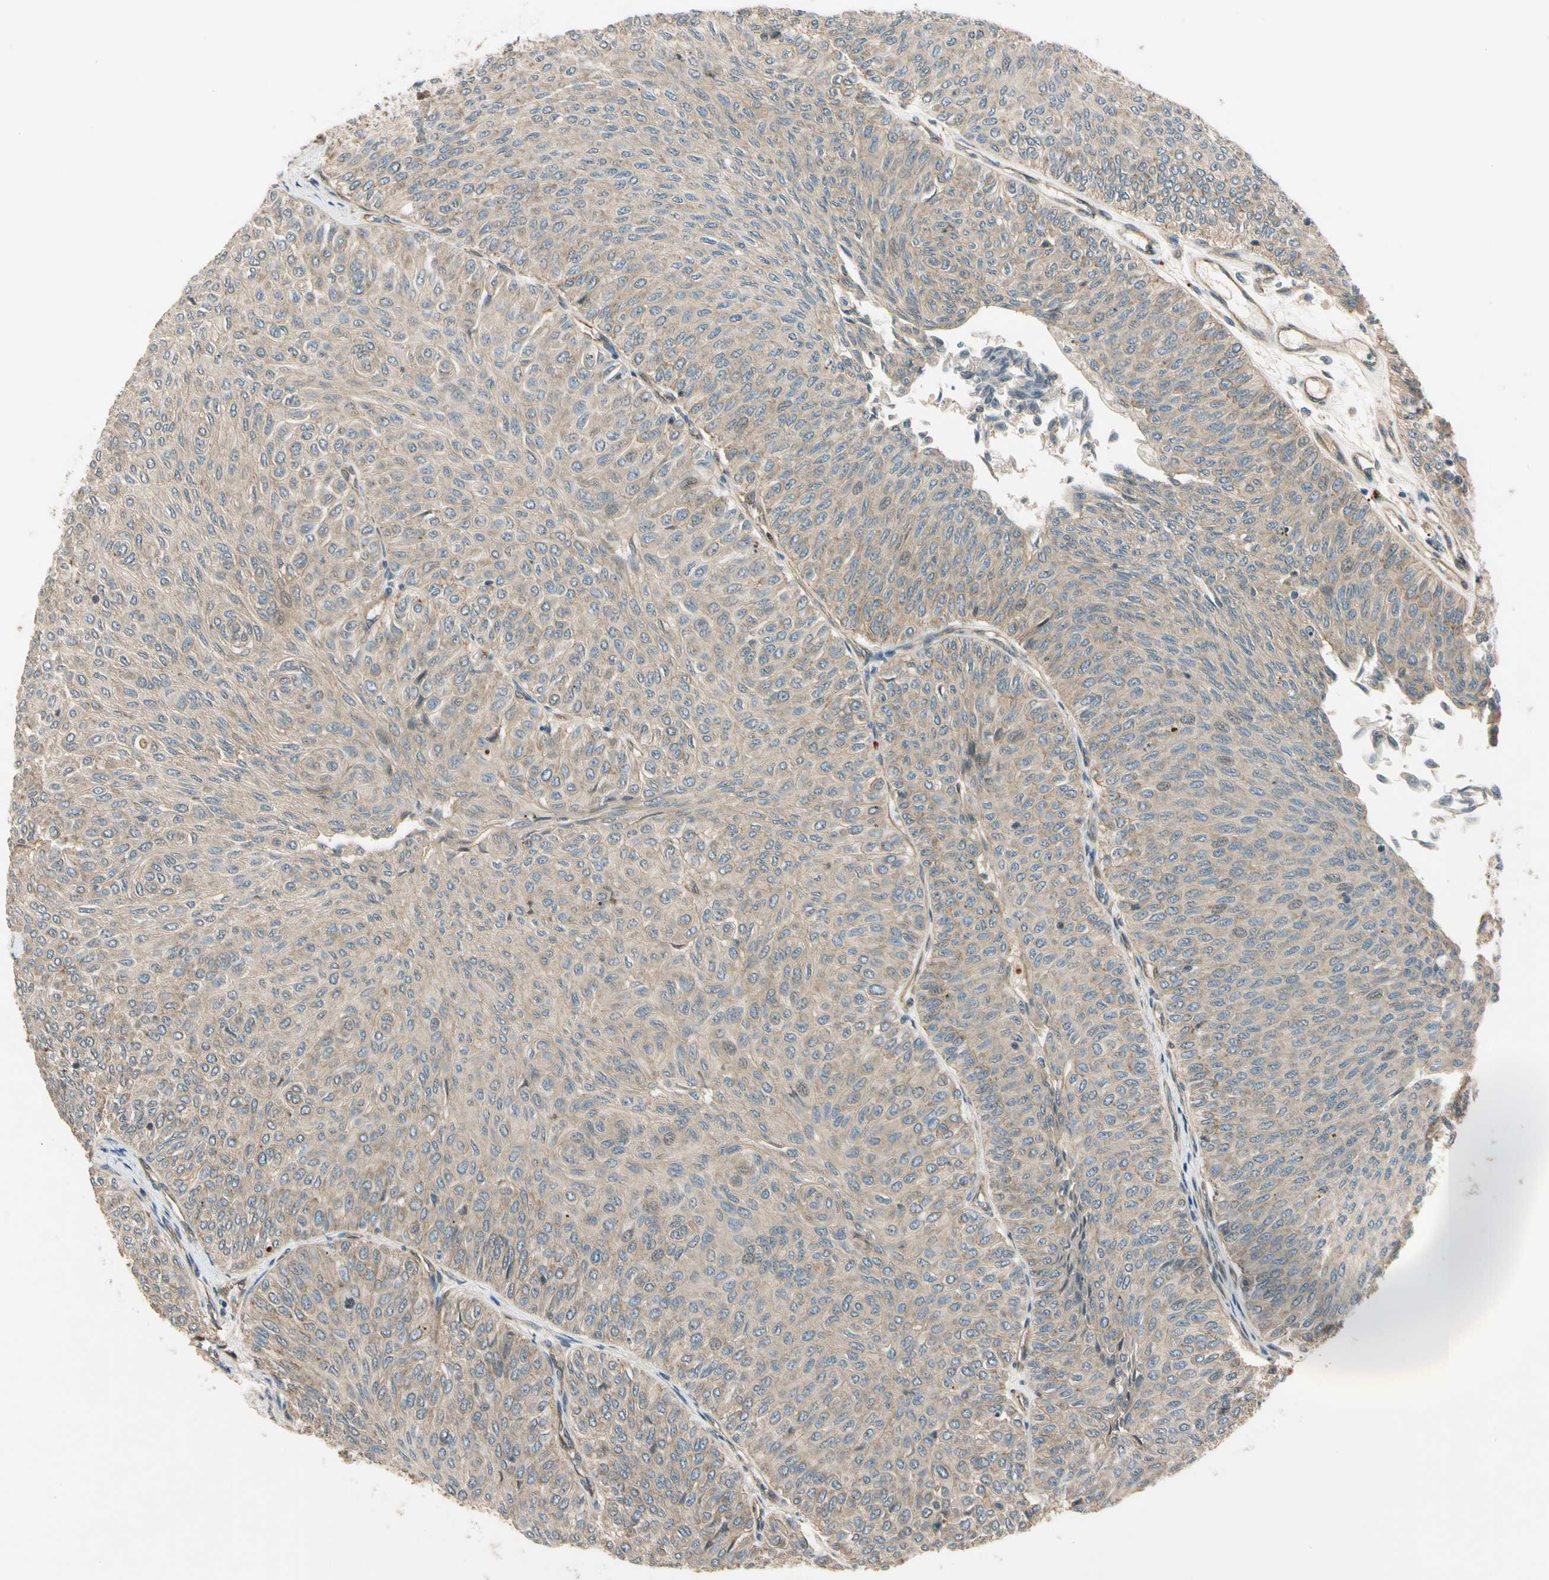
{"staining": {"intensity": "weak", "quantity": ">75%", "location": "cytoplasmic/membranous"}, "tissue": "urothelial cancer", "cell_type": "Tumor cells", "image_type": "cancer", "snomed": [{"axis": "morphology", "description": "Urothelial carcinoma, Low grade"}, {"axis": "topography", "description": "Urinary bladder"}], "caption": "The immunohistochemical stain labels weak cytoplasmic/membranous positivity in tumor cells of urothelial carcinoma (low-grade) tissue.", "gene": "ROCK2", "patient": {"sex": "male", "age": 78}}